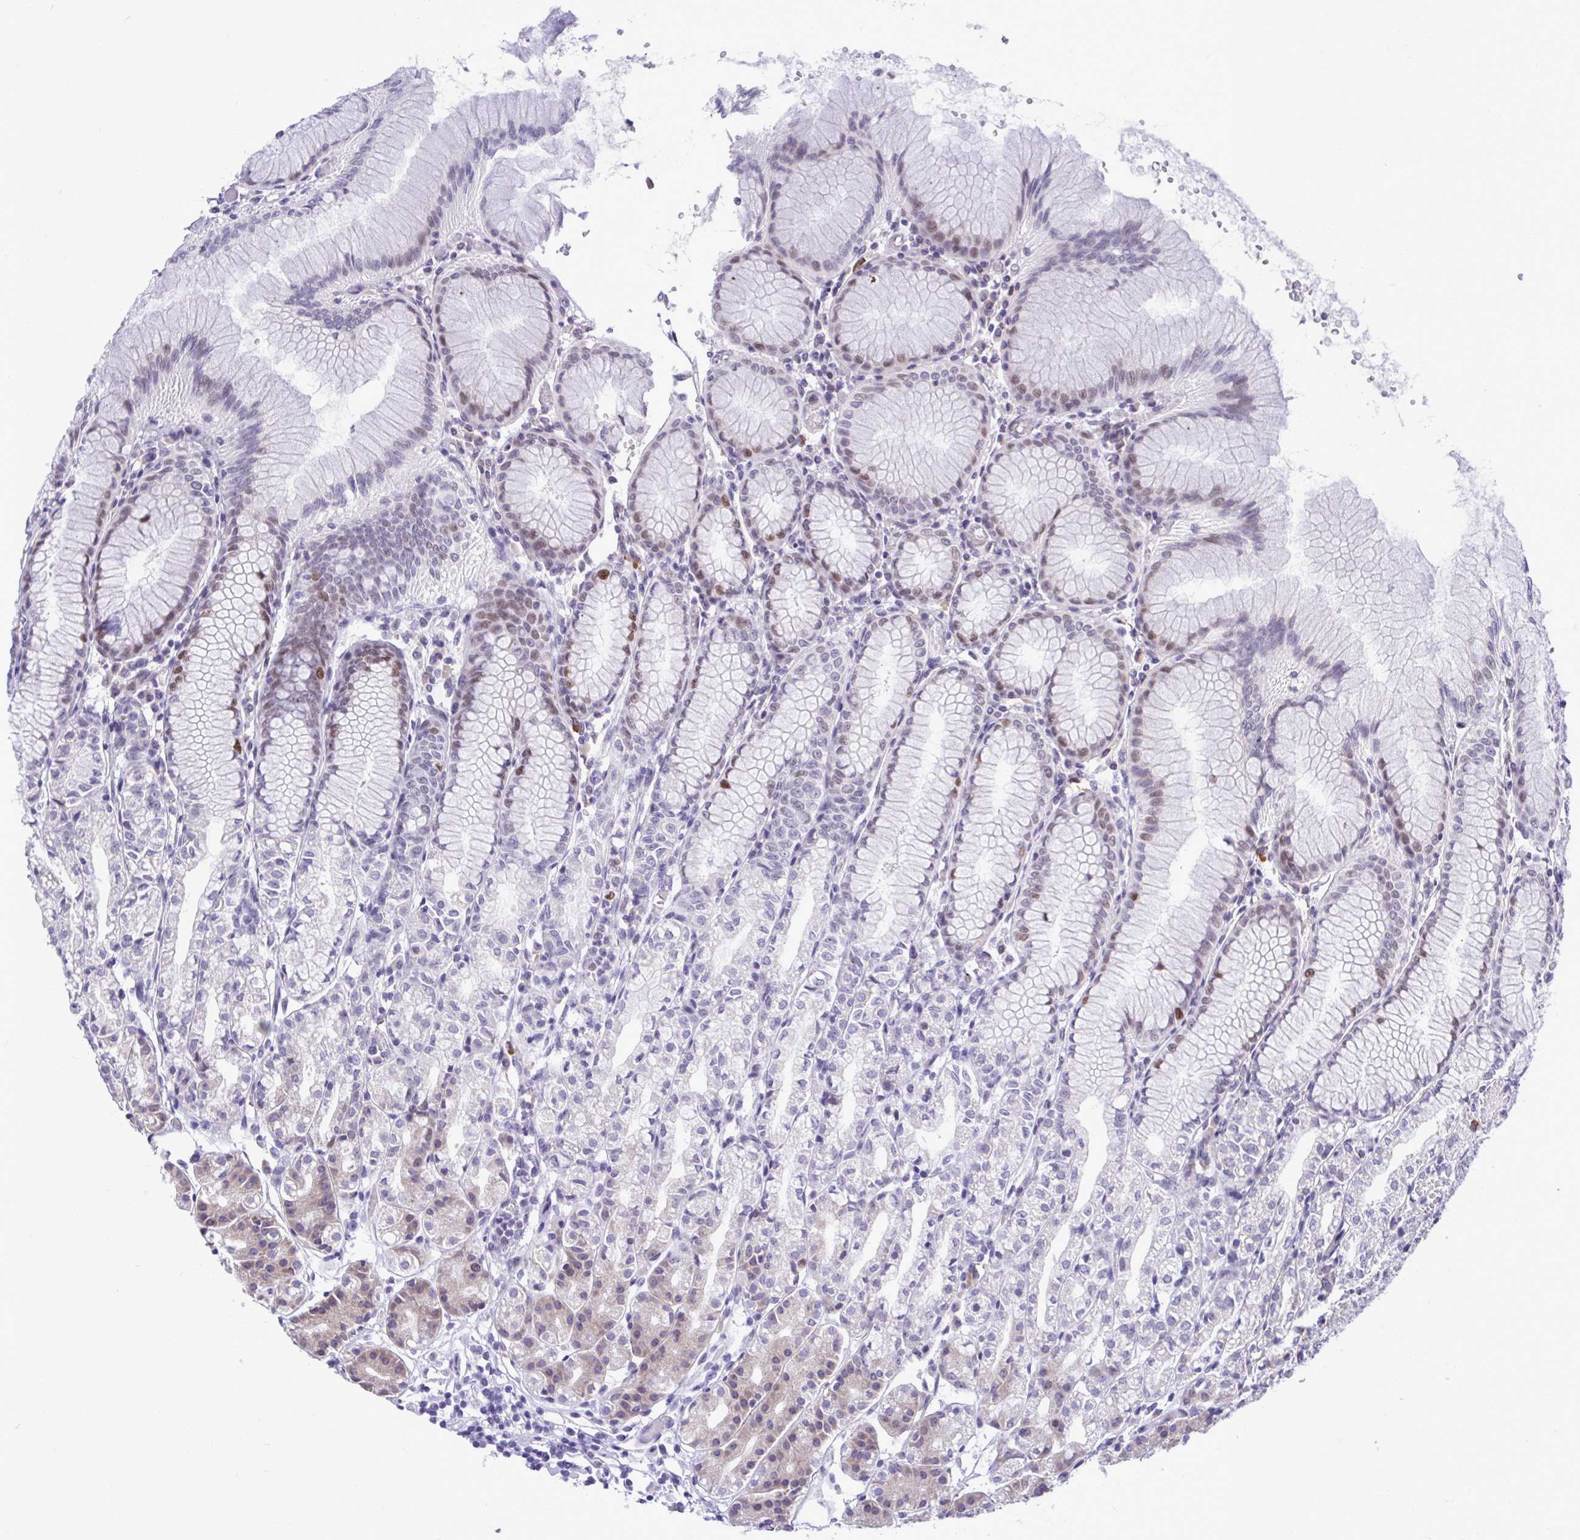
{"staining": {"intensity": "moderate", "quantity": "<25%", "location": "nuclear"}, "tissue": "stomach", "cell_type": "Glandular cells", "image_type": "normal", "snomed": [{"axis": "morphology", "description": "Normal tissue, NOS"}, {"axis": "topography", "description": "Stomach"}], "caption": "A high-resolution histopathology image shows immunohistochemistry (IHC) staining of unremarkable stomach, which reveals moderate nuclear staining in approximately <25% of glandular cells.", "gene": "C1QL2", "patient": {"sex": "female", "age": 57}}